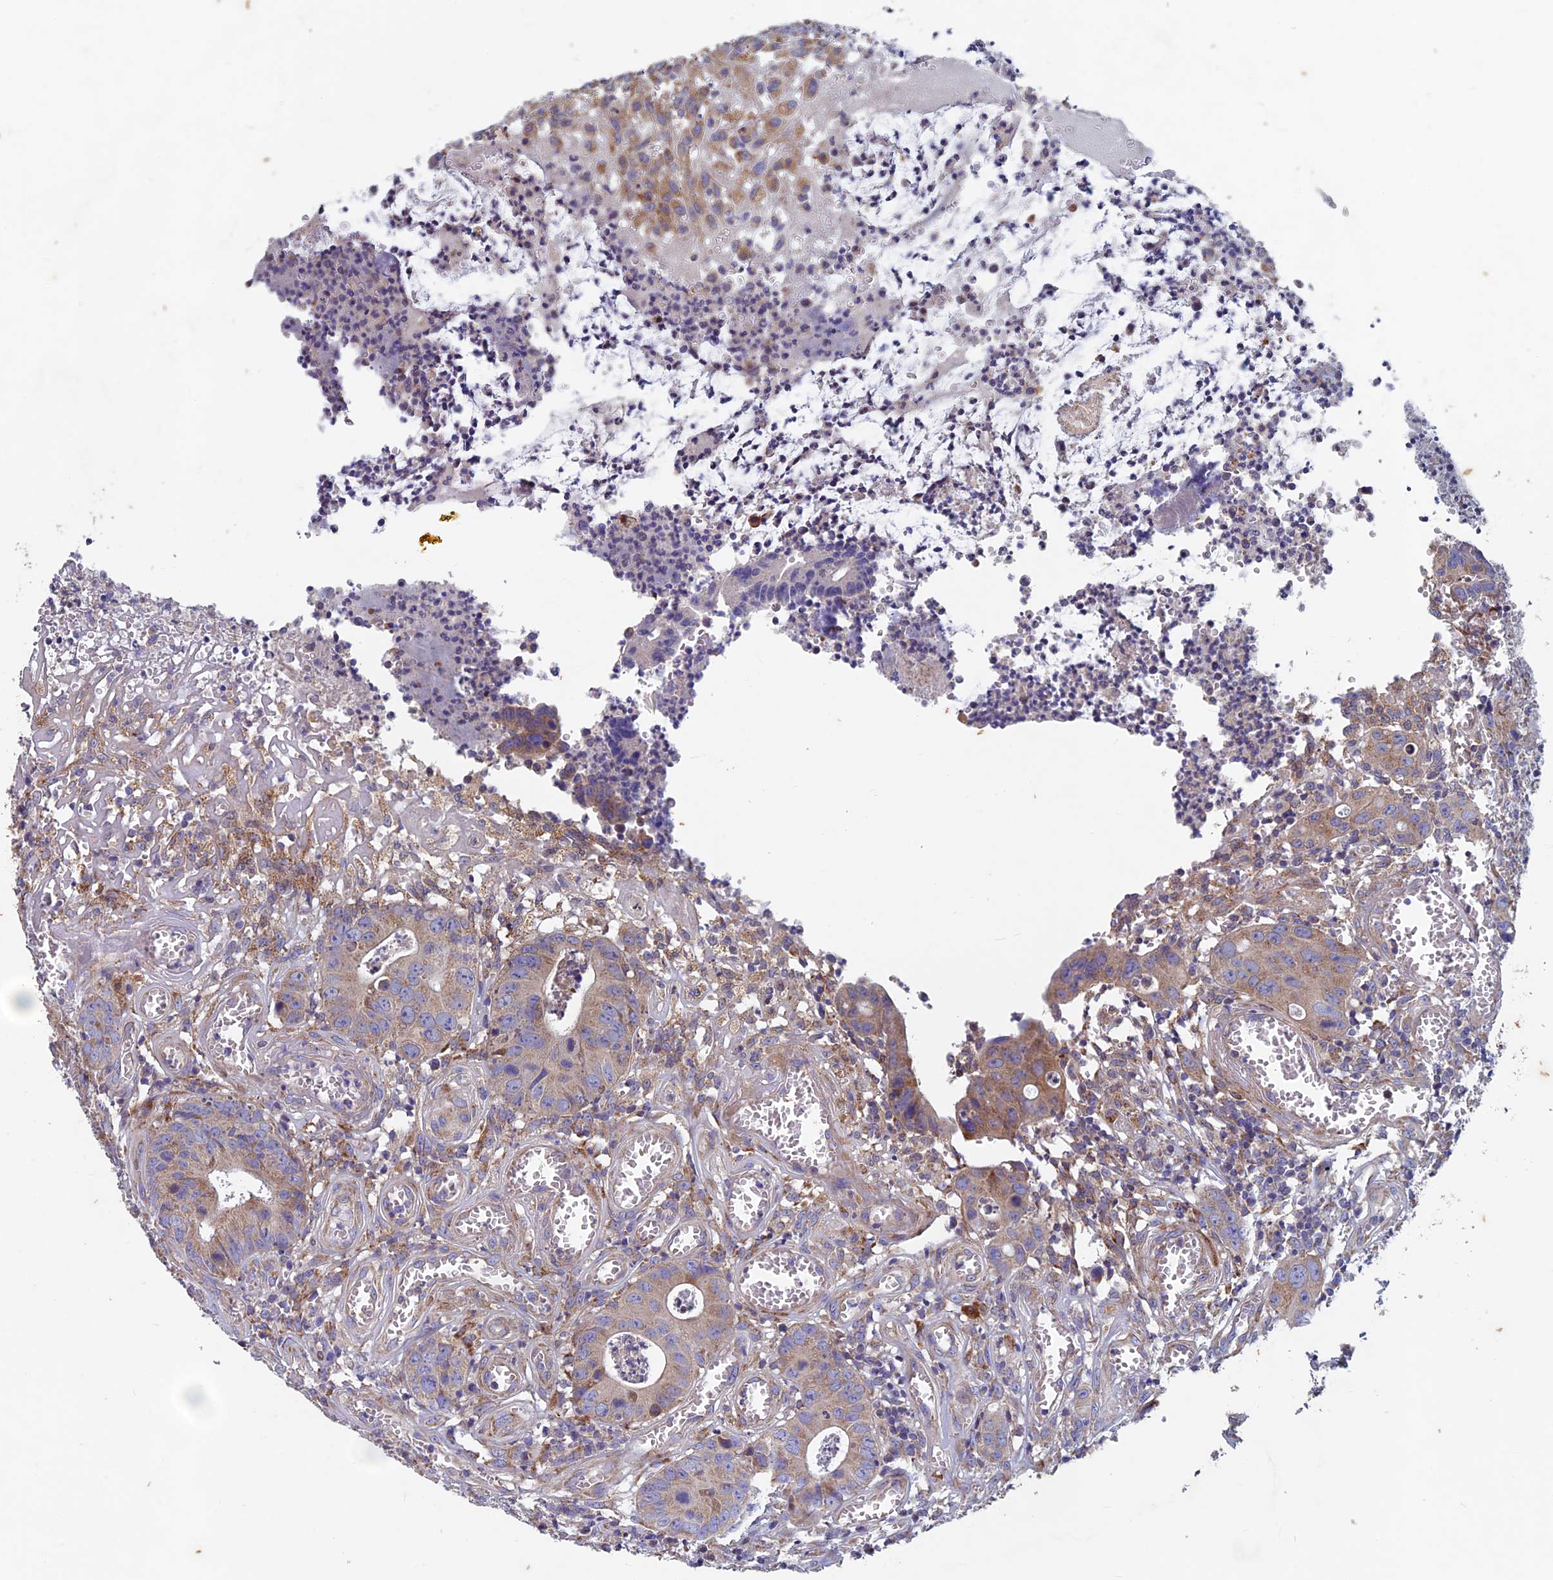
{"staining": {"intensity": "moderate", "quantity": "<25%", "location": "cytoplasmic/membranous"}, "tissue": "colorectal cancer", "cell_type": "Tumor cells", "image_type": "cancer", "snomed": [{"axis": "morphology", "description": "Adenocarcinoma, NOS"}, {"axis": "topography", "description": "Colon"}], "caption": "Moderate cytoplasmic/membranous staining is appreciated in approximately <25% of tumor cells in colorectal cancer.", "gene": "AP4S1", "patient": {"sex": "female", "age": 57}}